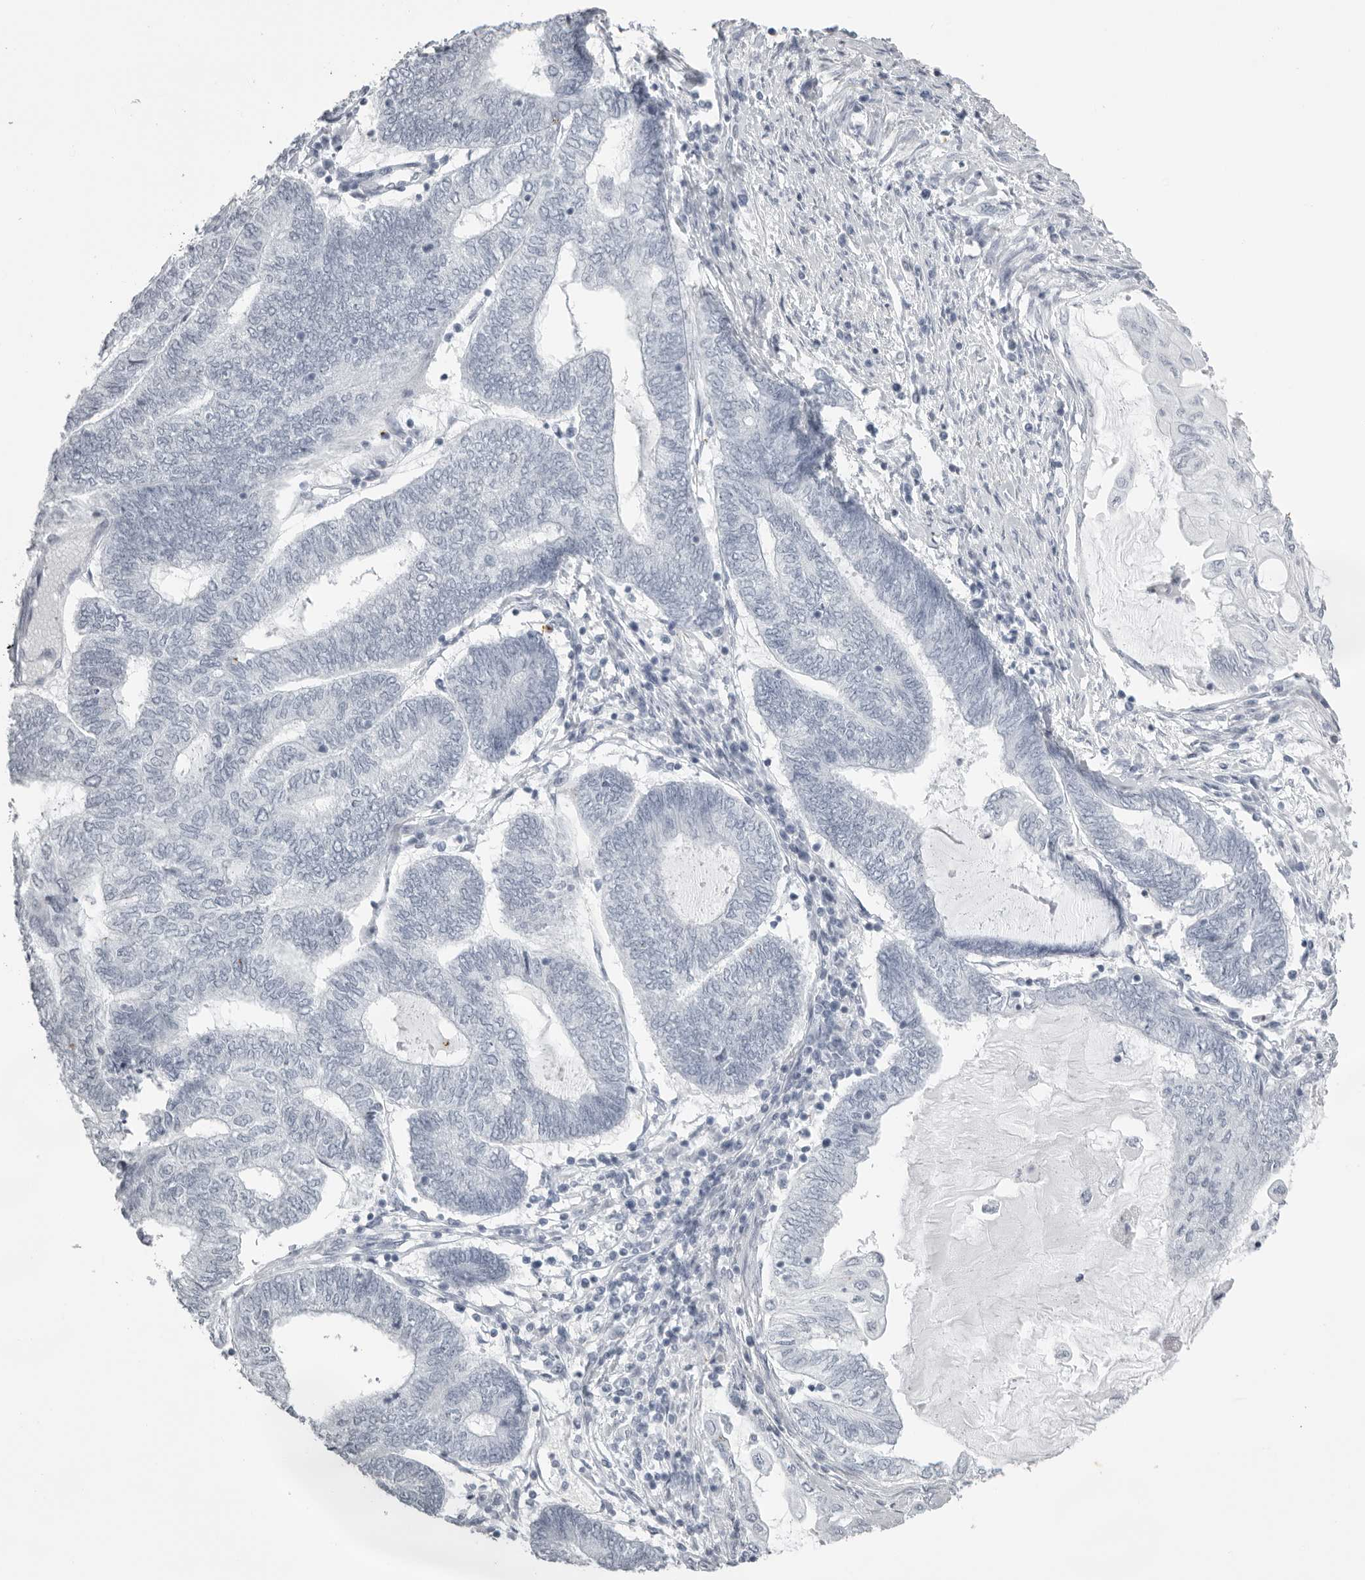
{"staining": {"intensity": "negative", "quantity": "none", "location": "none"}, "tissue": "endometrial cancer", "cell_type": "Tumor cells", "image_type": "cancer", "snomed": [{"axis": "morphology", "description": "Adenocarcinoma, NOS"}, {"axis": "topography", "description": "Uterus"}, {"axis": "topography", "description": "Endometrium"}], "caption": "The image reveals no staining of tumor cells in endometrial cancer.", "gene": "KLK9", "patient": {"sex": "female", "age": 70}}